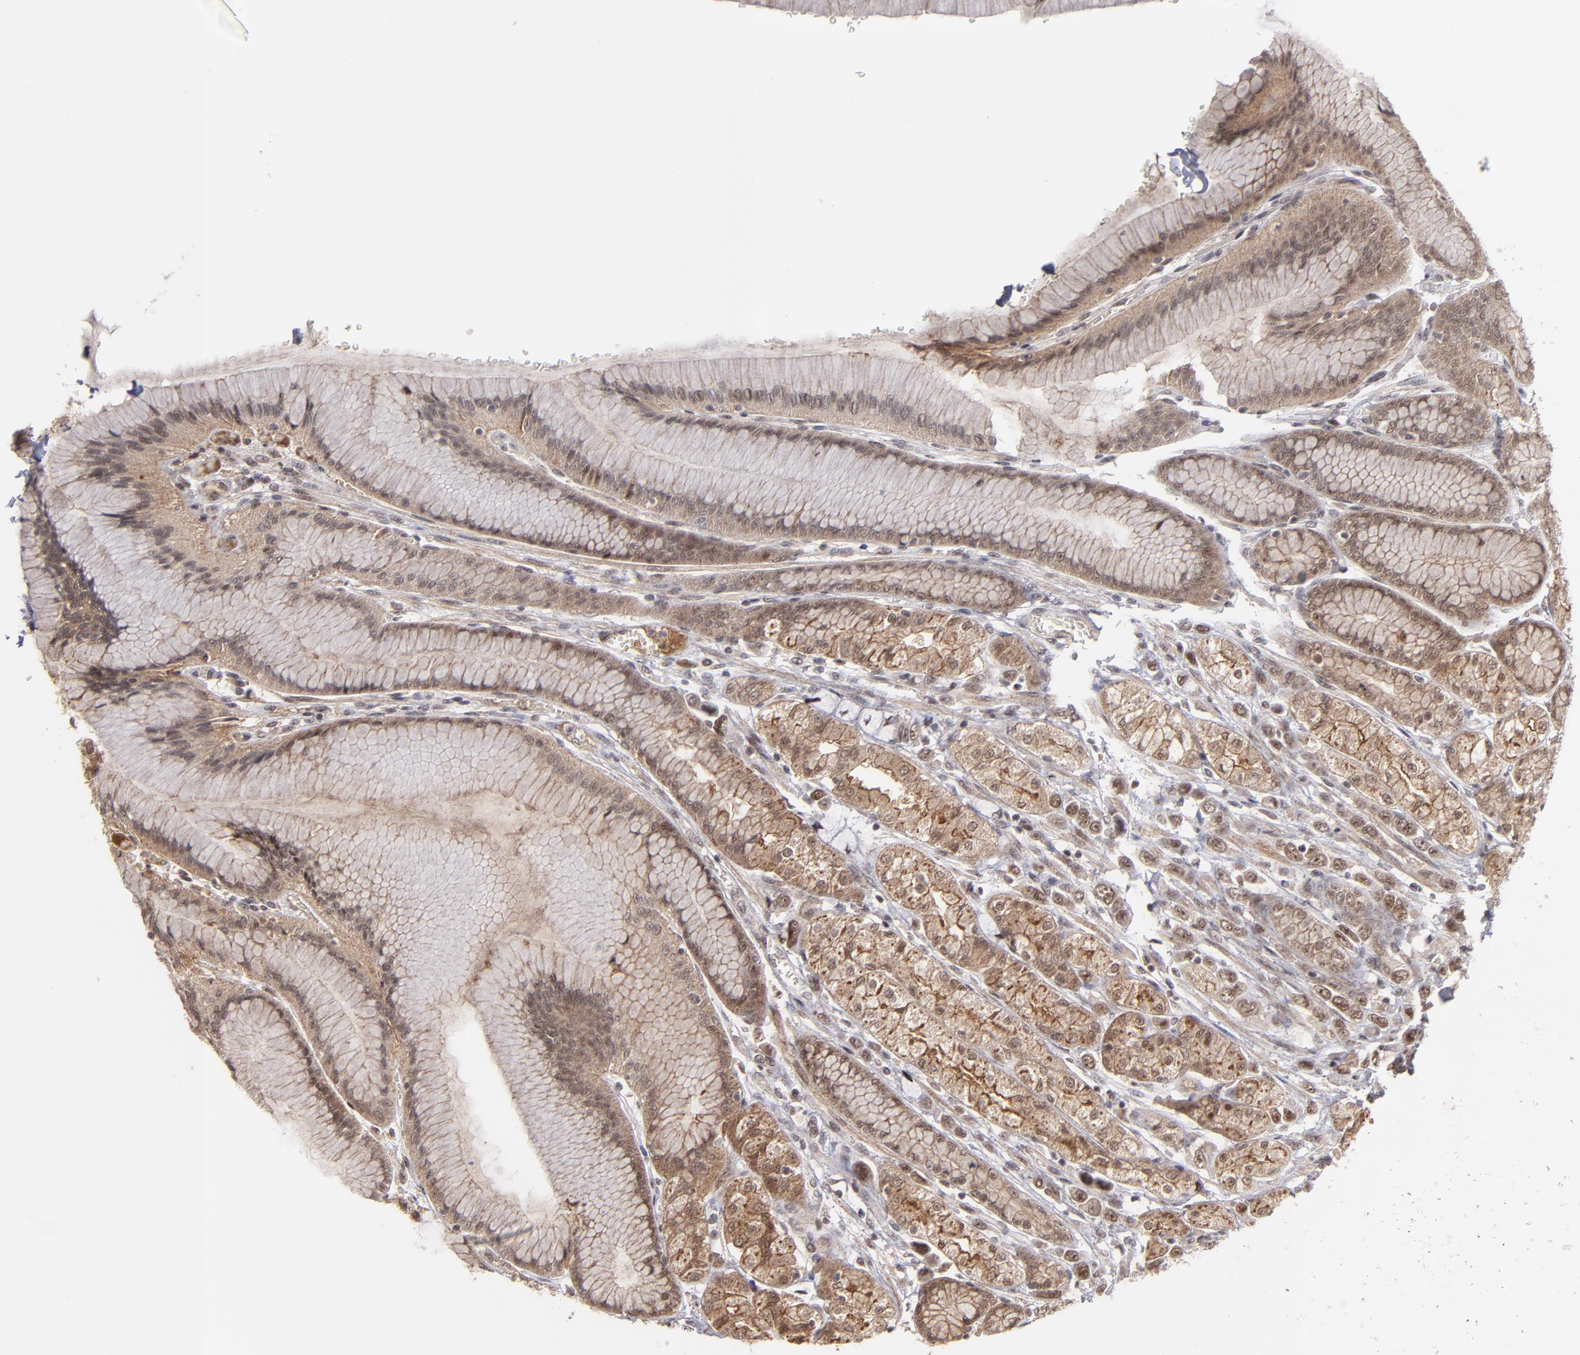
{"staining": {"intensity": "moderate", "quantity": ">75%", "location": "cytoplasmic/membranous,nuclear"}, "tissue": "stomach", "cell_type": "Glandular cells", "image_type": "normal", "snomed": [{"axis": "morphology", "description": "Normal tissue, NOS"}, {"axis": "morphology", "description": "Adenocarcinoma, NOS"}, {"axis": "topography", "description": "Stomach"}, {"axis": "topography", "description": "Stomach, lower"}], "caption": "Stomach stained with immunohistochemistry shows moderate cytoplasmic/membranous,nuclear expression in about >75% of glandular cells. (DAB = brown stain, brightfield microscopy at high magnification).", "gene": "ZNF234", "patient": {"sex": "female", "age": 65}}